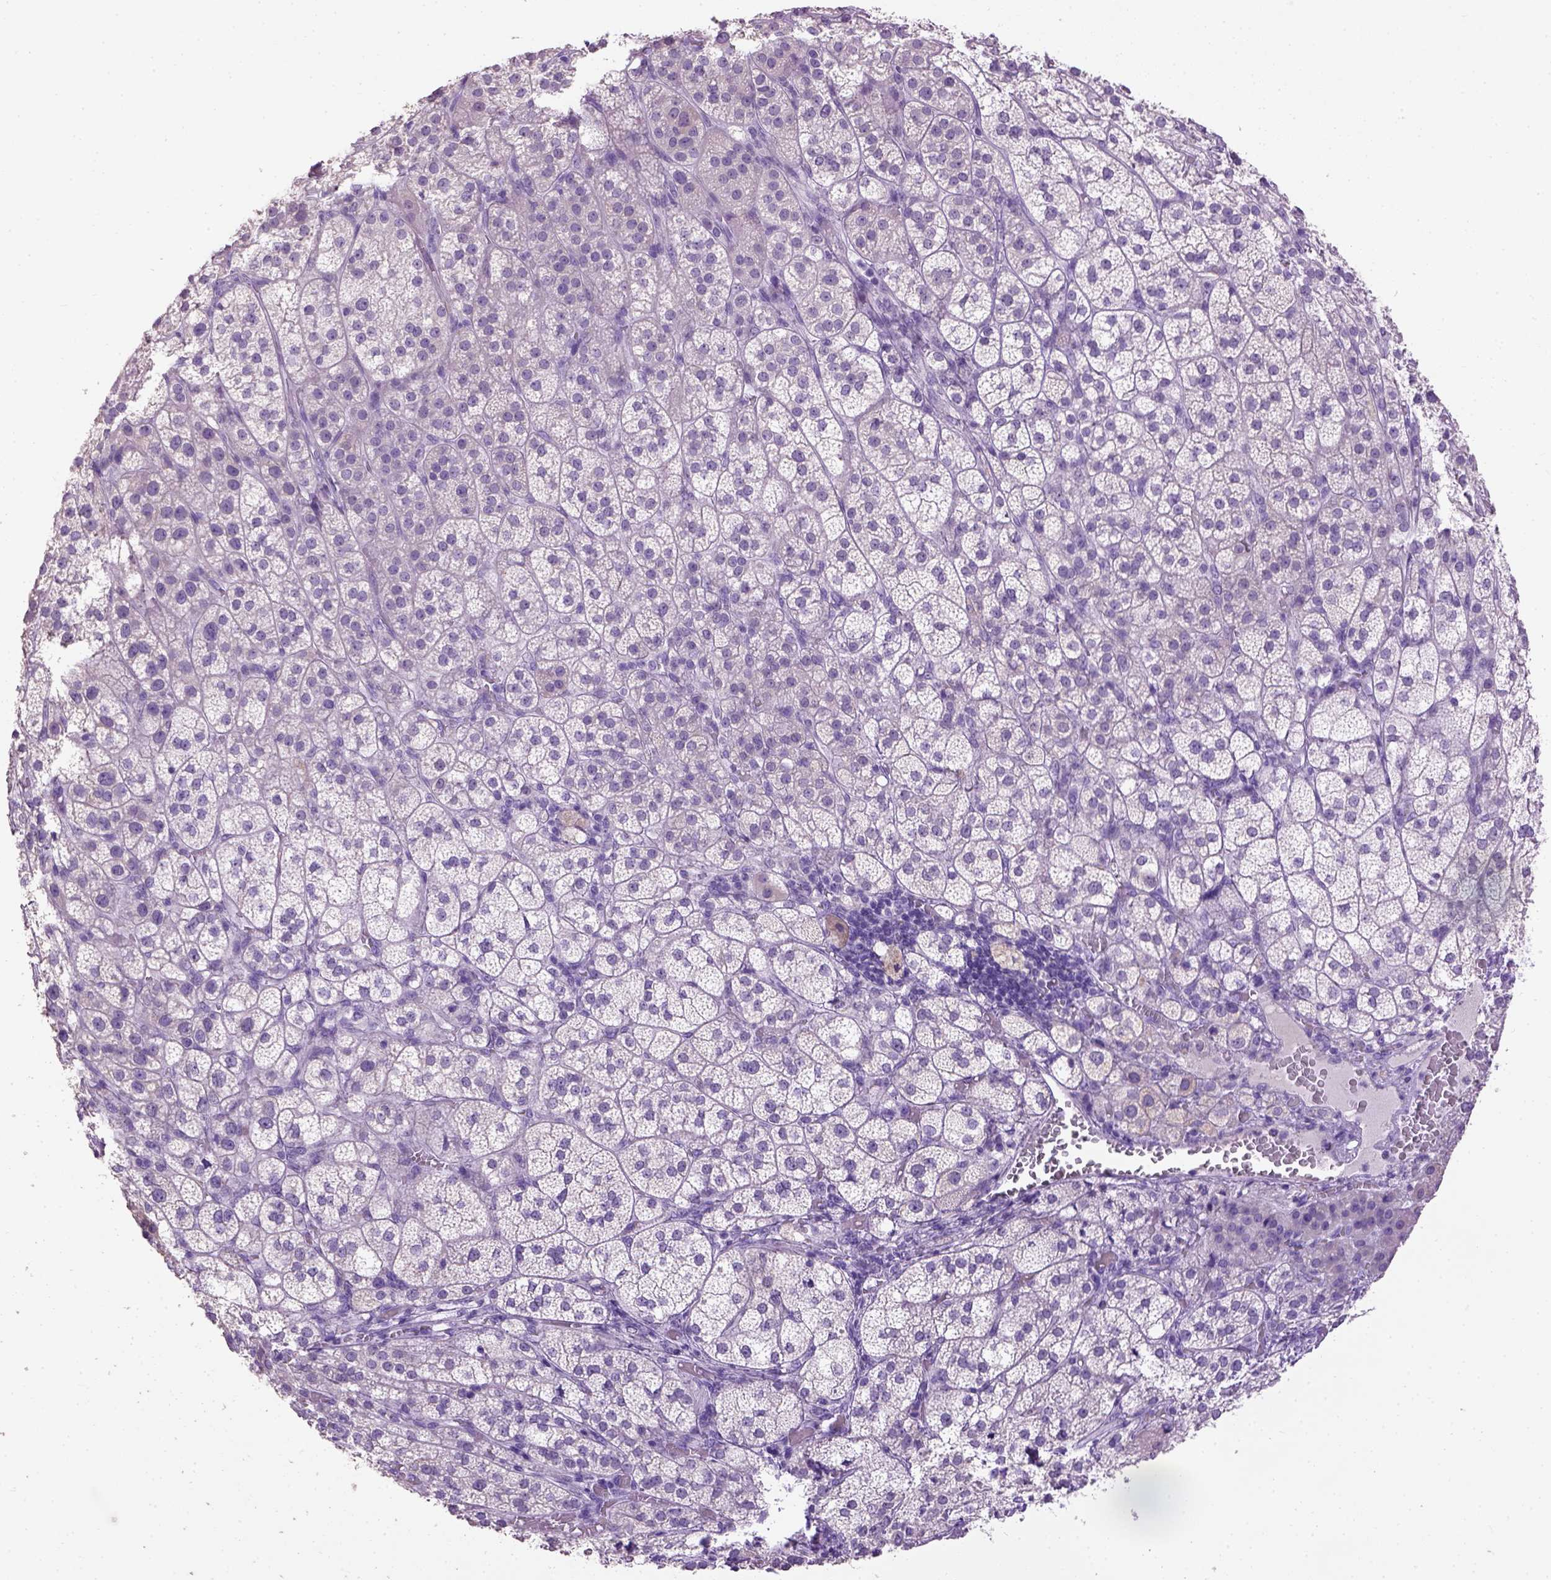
{"staining": {"intensity": "negative", "quantity": "none", "location": "none"}, "tissue": "adrenal gland", "cell_type": "Glandular cells", "image_type": "normal", "snomed": [{"axis": "morphology", "description": "Normal tissue, NOS"}, {"axis": "topography", "description": "Adrenal gland"}], "caption": "Immunohistochemistry (IHC) histopathology image of normal adrenal gland stained for a protein (brown), which reveals no positivity in glandular cells.", "gene": "CYP24A1", "patient": {"sex": "female", "age": 60}}